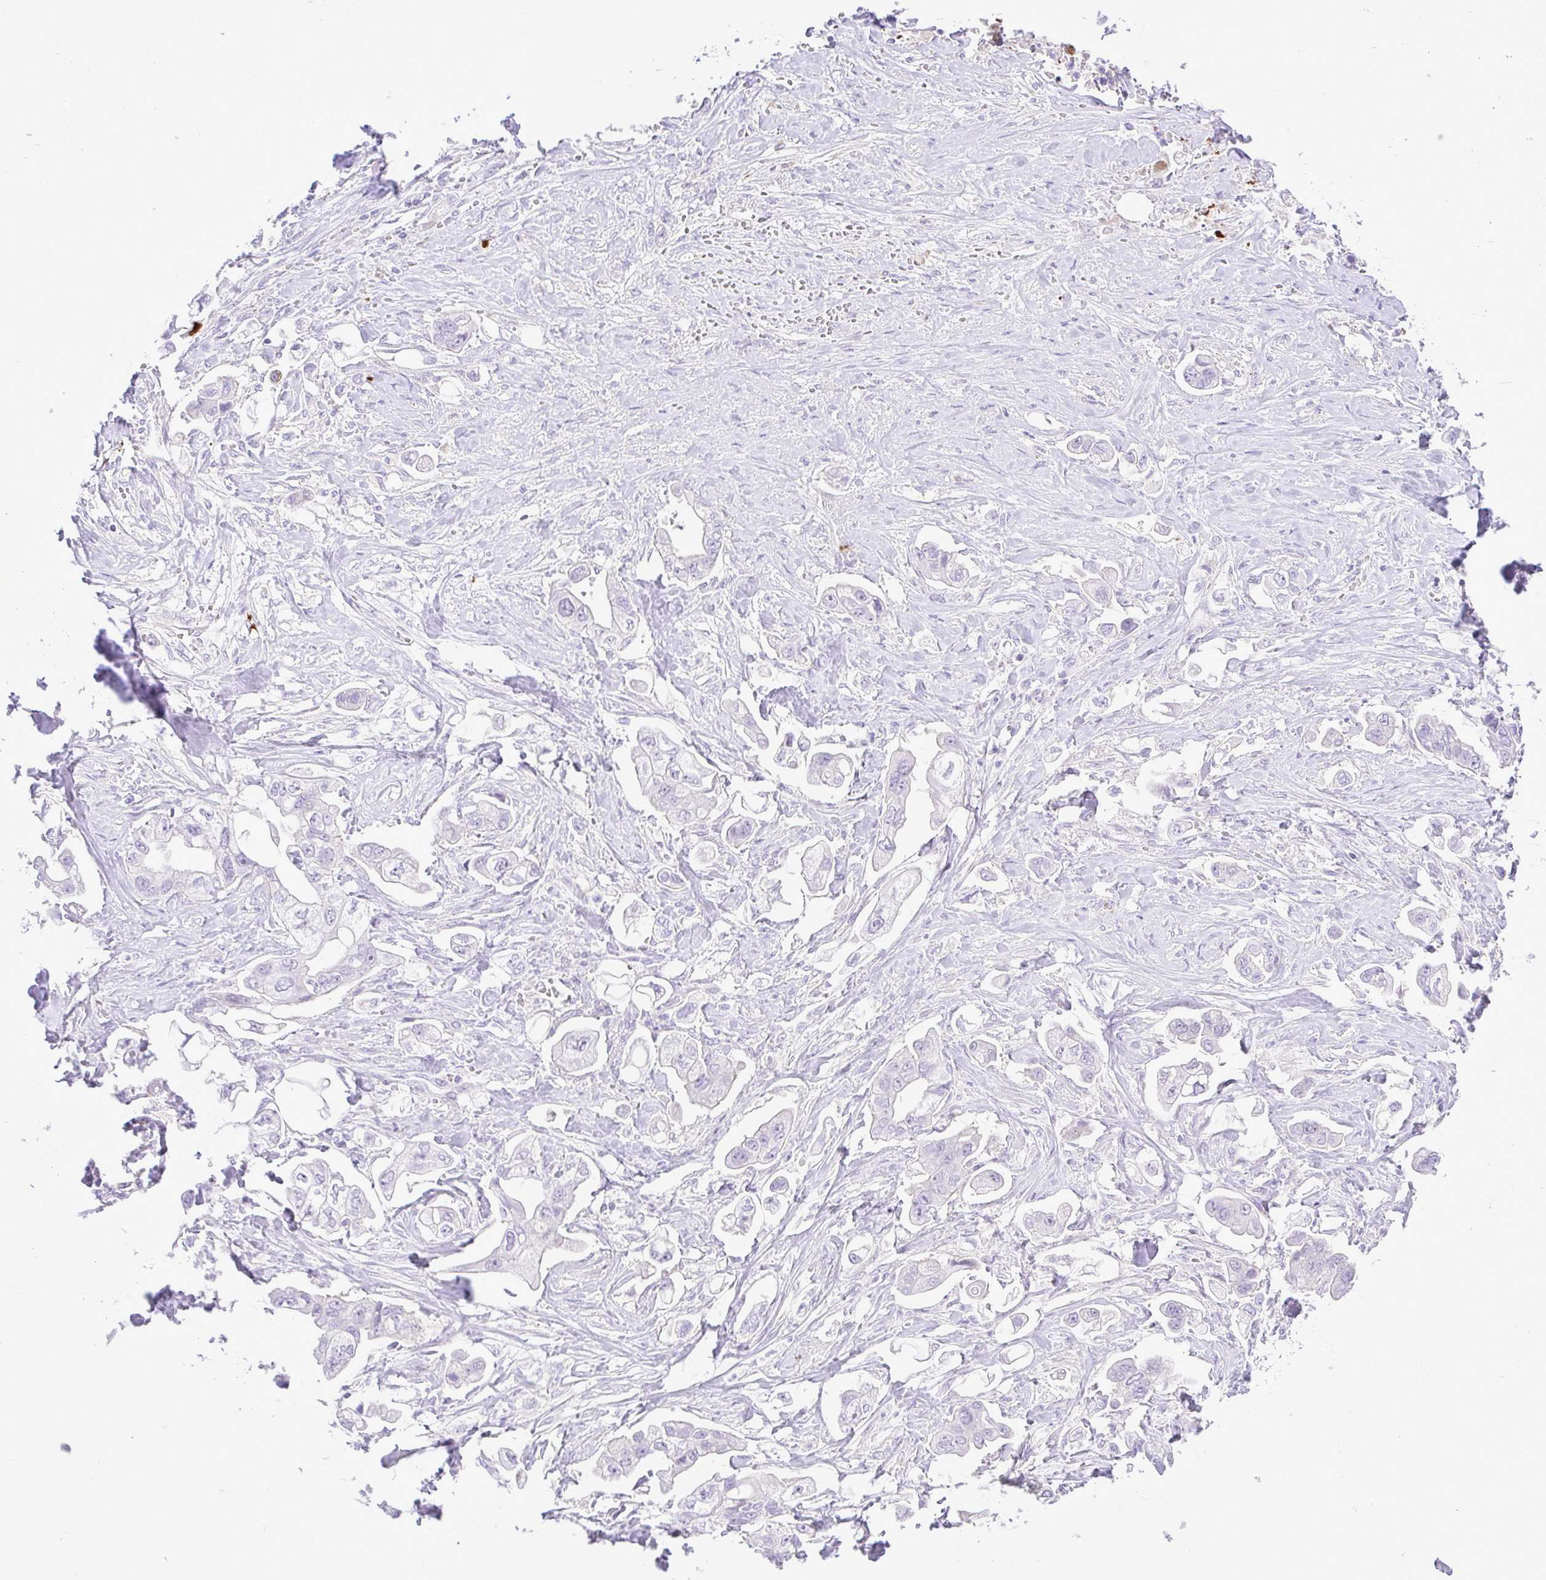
{"staining": {"intensity": "negative", "quantity": "none", "location": "none"}, "tissue": "stomach cancer", "cell_type": "Tumor cells", "image_type": "cancer", "snomed": [{"axis": "morphology", "description": "Adenocarcinoma, NOS"}, {"axis": "topography", "description": "Stomach"}], "caption": "High magnification brightfield microscopy of stomach cancer stained with DAB (brown) and counterstained with hematoxylin (blue): tumor cells show no significant expression.", "gene": "ZNF101", "patient": {"sex": "male", "age": 62}}